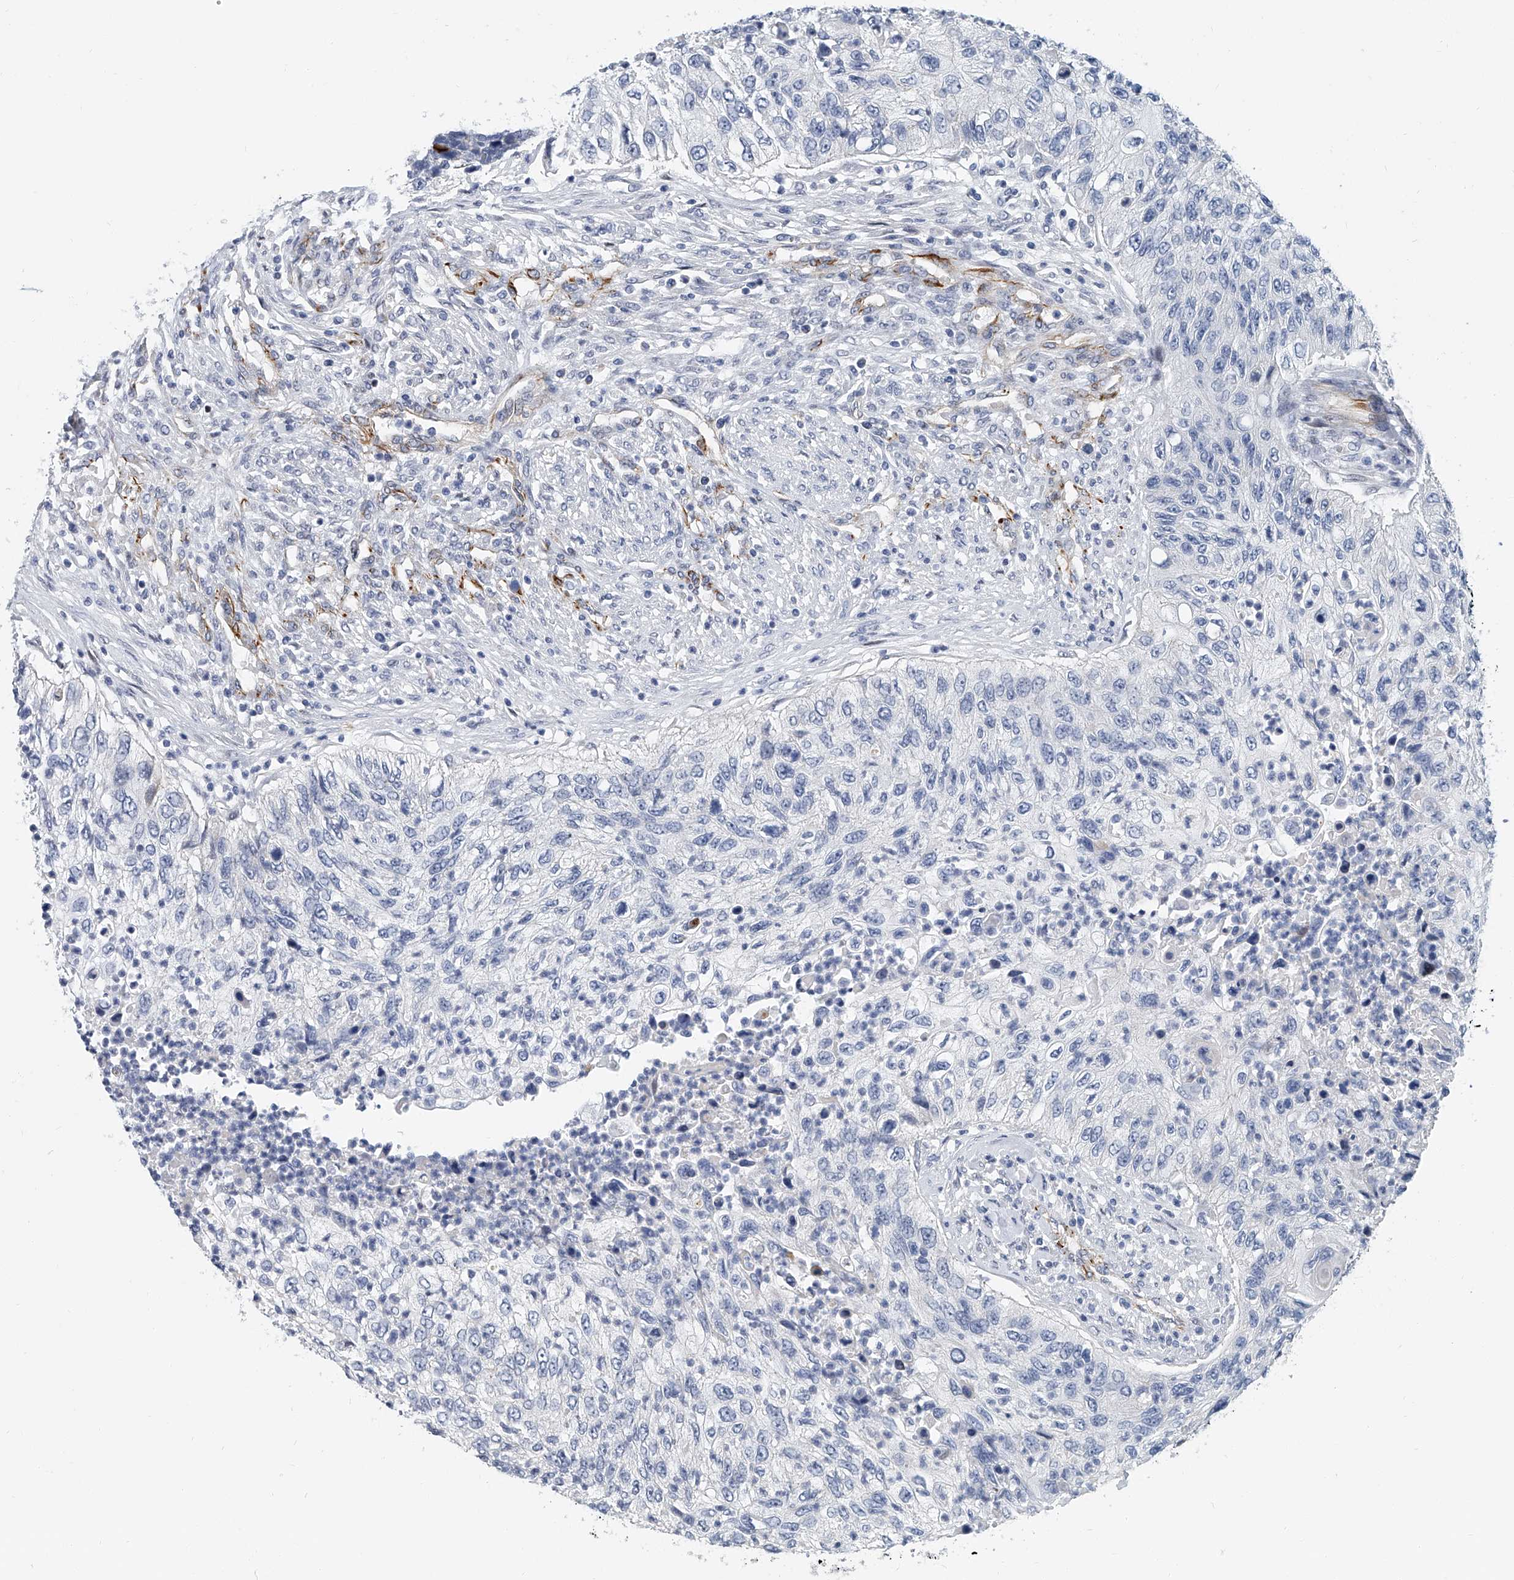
{"staining": {"intensity": "negative", "quantity": "none", "location": "none"}, "tissue": "urothelial cancer", "cell_type": "Tumor cells", "image_type": "cancer", "snomed": [{"axis": "morphology", "description": "Urothelial carcinoma, High grade"}, {"axis": "topography", "description": "Urinary bladder"}], "caption": "Micrograph shows no protein expression in tumor cells of urothelial cancer tissue.", "gene": "KIRREL1", "patient": {"sex": "female", "age": 60}}